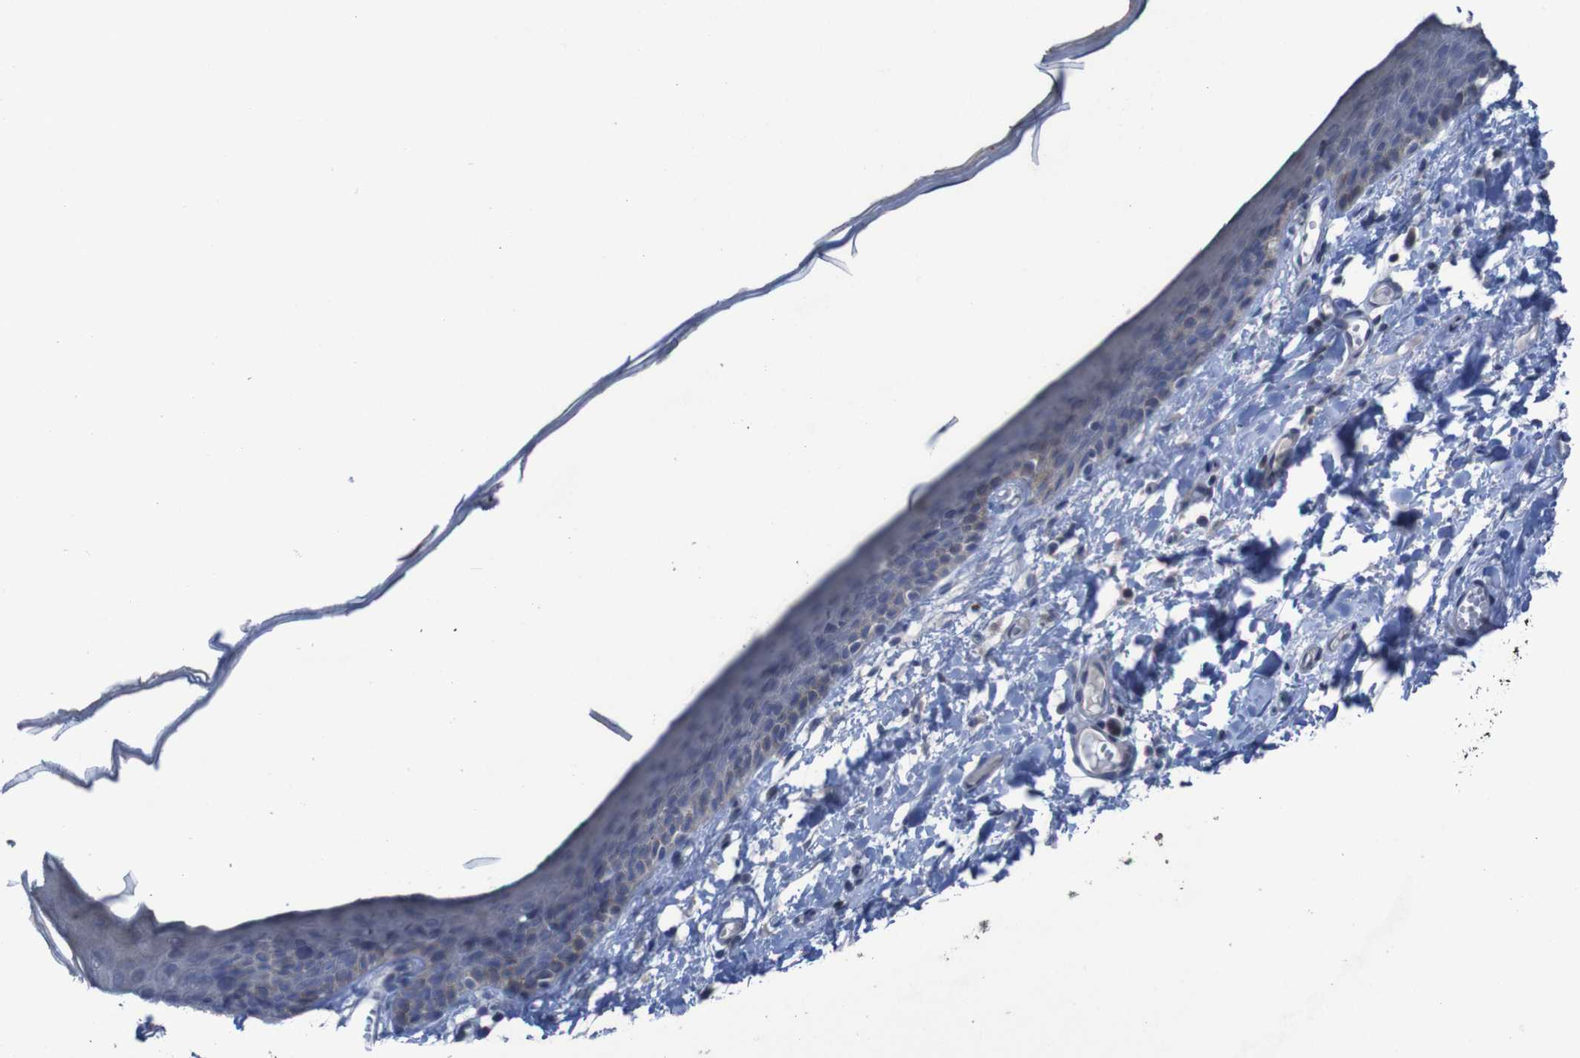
{"staining": {"intensity": "weak", "quantity": "<25%", "location": "cytoplasmic/membranous"}, "tissue": "skin", "cell_type": "Epidermal cells", "image_type": "normal", "snomed": [{"axis": "morphology", "description": "Normal tissue, NOS"}, {"axis": "topography", "description": "Vulva"}], "caption": "A high-resolution histopathology image shows IHC staining of benign skin, which shows no significant expression in epidermal cells. (Stains: DAB (3,3'-diaminobenzidine) immunohistochemistry with hematoxylin counter stain, Microscopy: brightfield microscopy at high magnification).", "gene": "CLDN18", "patient": {"sex": "female", "age": 54}}